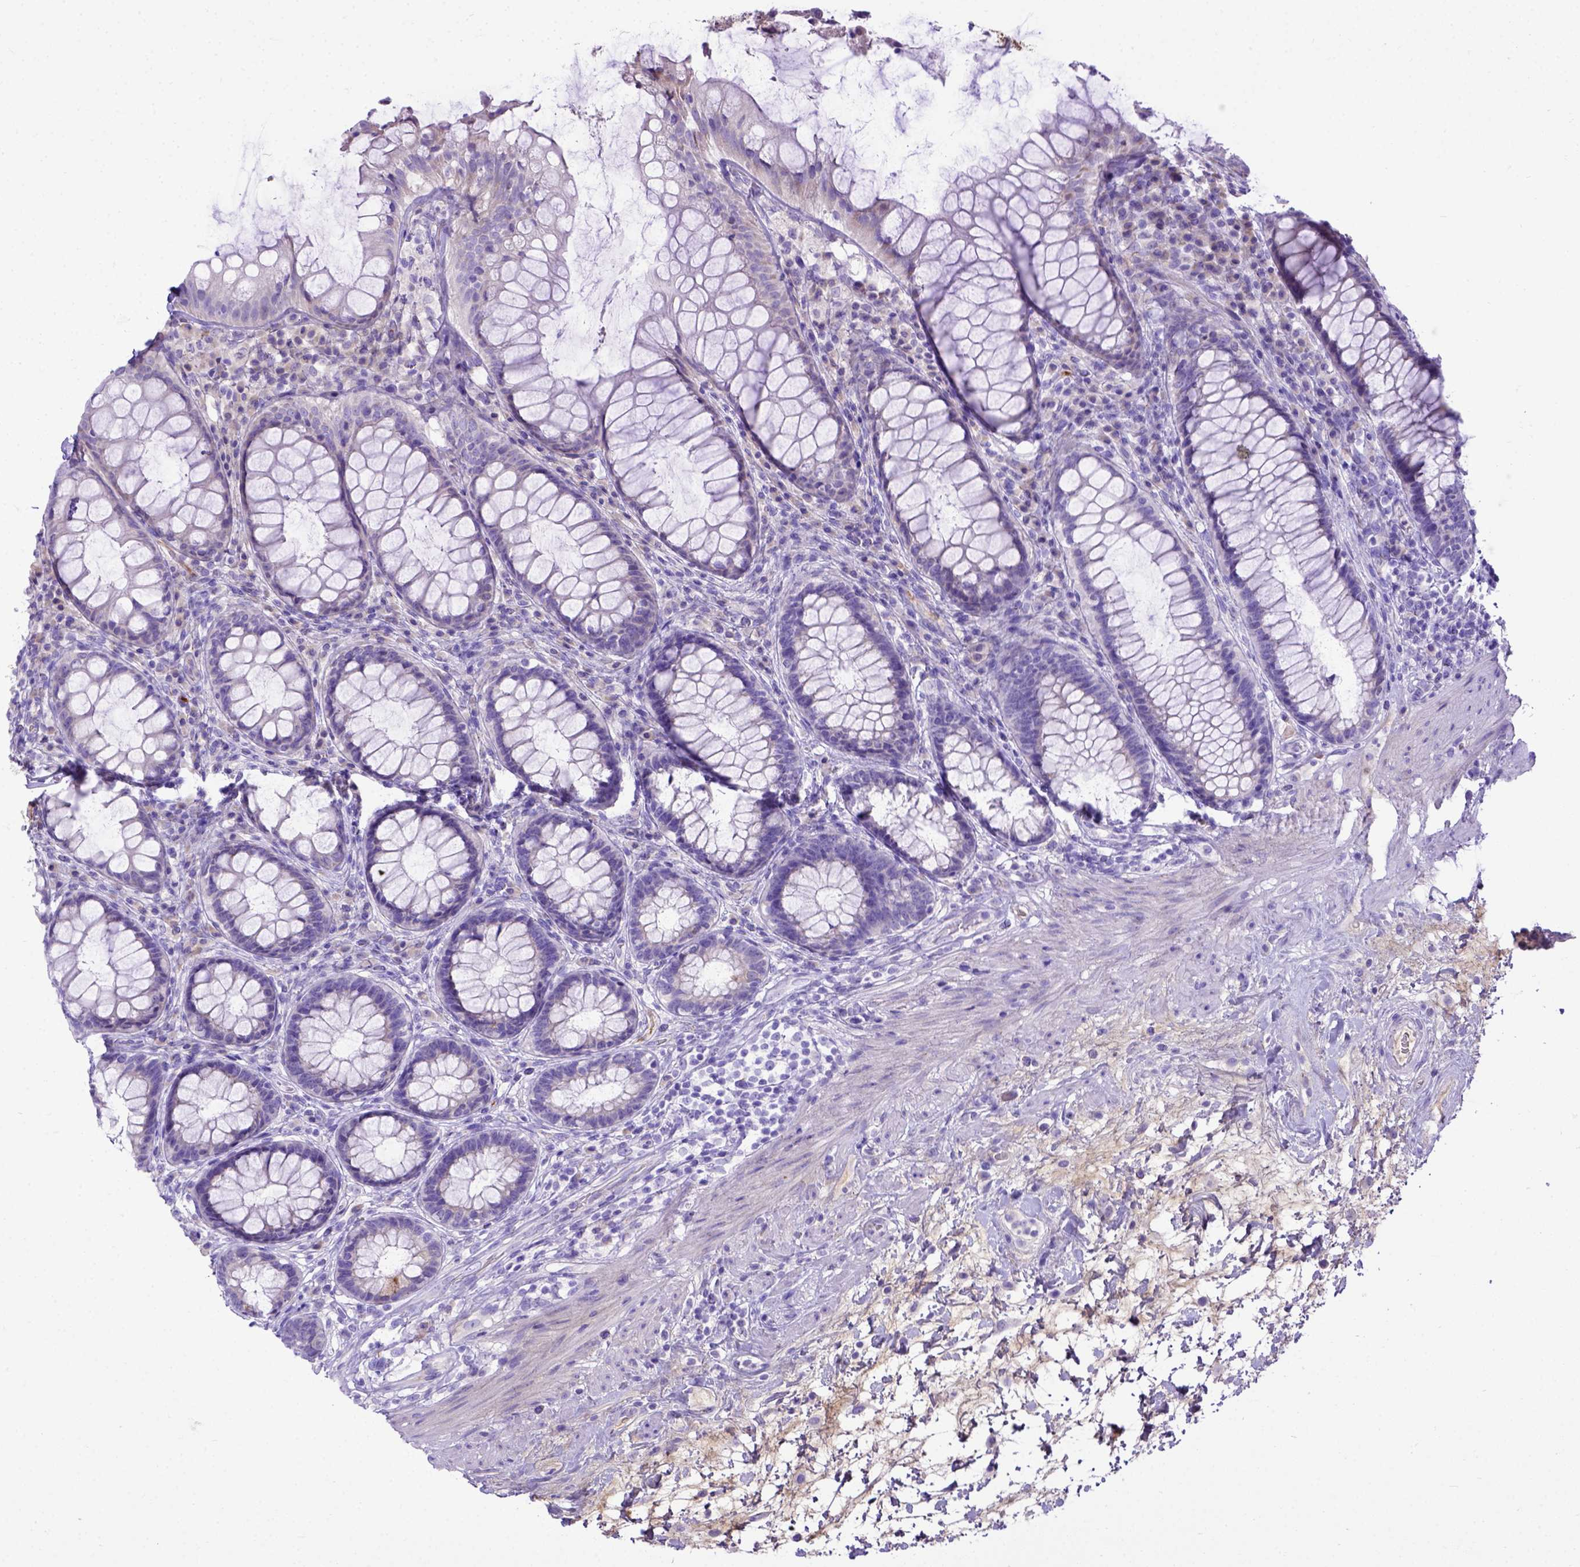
{"staining": {"intensity": "negative", "quantity": "none", "location": "none"}, "tissue": "rectum", "cell_type": "Glandular cells", "image_type": "normal", "snomed": [{"axis": "morphology", "description": "Normal tissue, NOS"}, {"axis": "topography", "description": "Rectum"}], "caption": "Immunohistochemical staining of unremarkable human rectum exhibits no significant staining in glandular cells. (Brightfield microscopy of DAB (3,3'-diaminobenzidine) IHC at high magnification).", "gene": "CFAP300", "patient": {"sex": "male", "age": 72}}